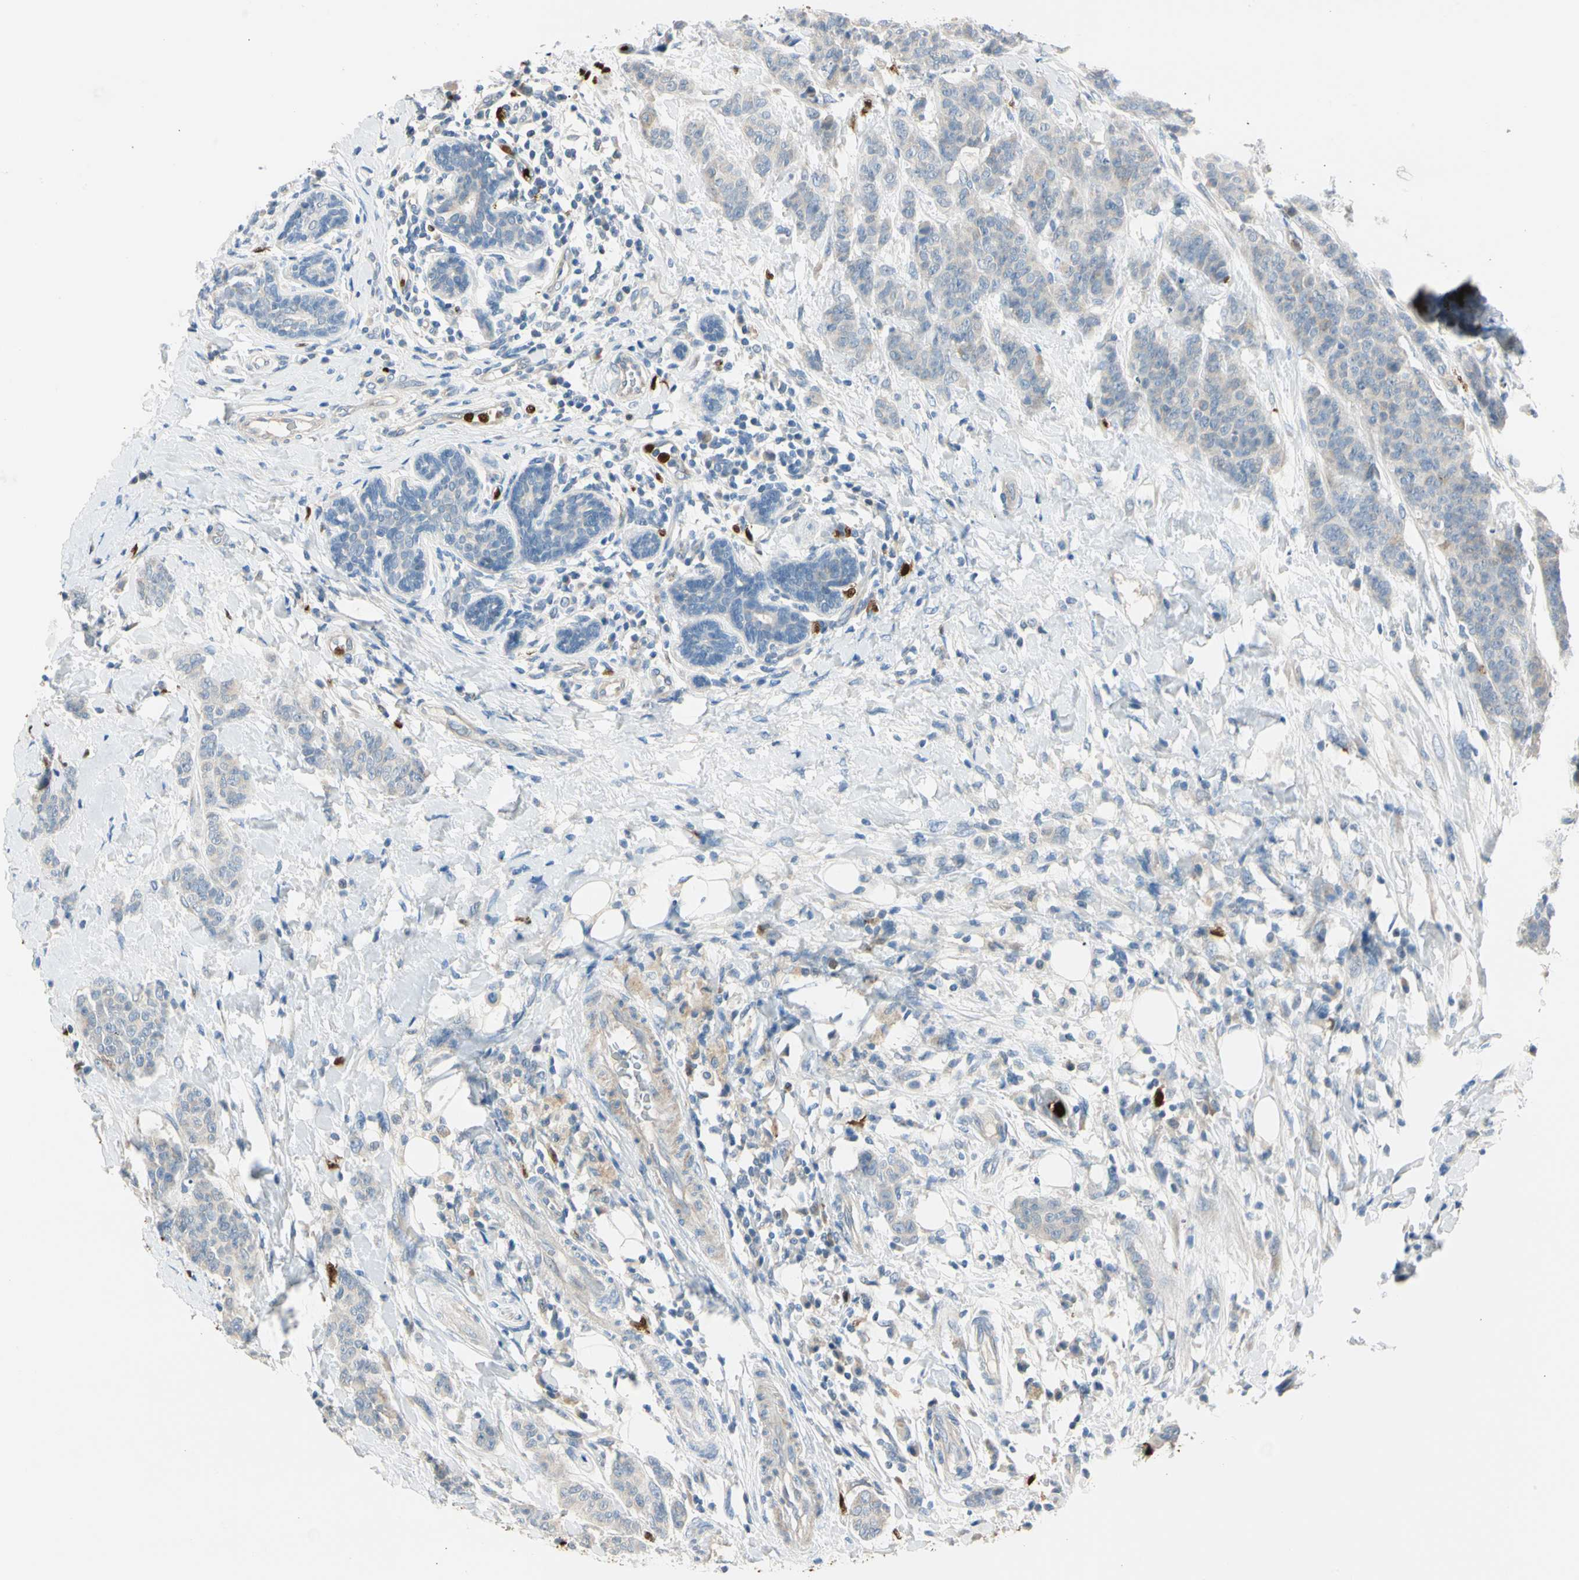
{"staining": {"intensity": "weak", "quantity": "<25%", "location": "cytoplasmic/membranous"}, "tissue": "breast cancer", "cell_type": "Tumor cells", "image_type": "cancer", "snomed": [{"axis": "morphology", "description": "Duct carcinoma"}, {"axis": "topography", "description": "Breast"}], "caption": "Immunohistochemistry micrograph of neoplastic tissue: breast cancer stained with DAB demonstrates no significant protein staining in tumor cells.", "gene": "TRAF5", "patient": {"sex": "female", "age": 40}}